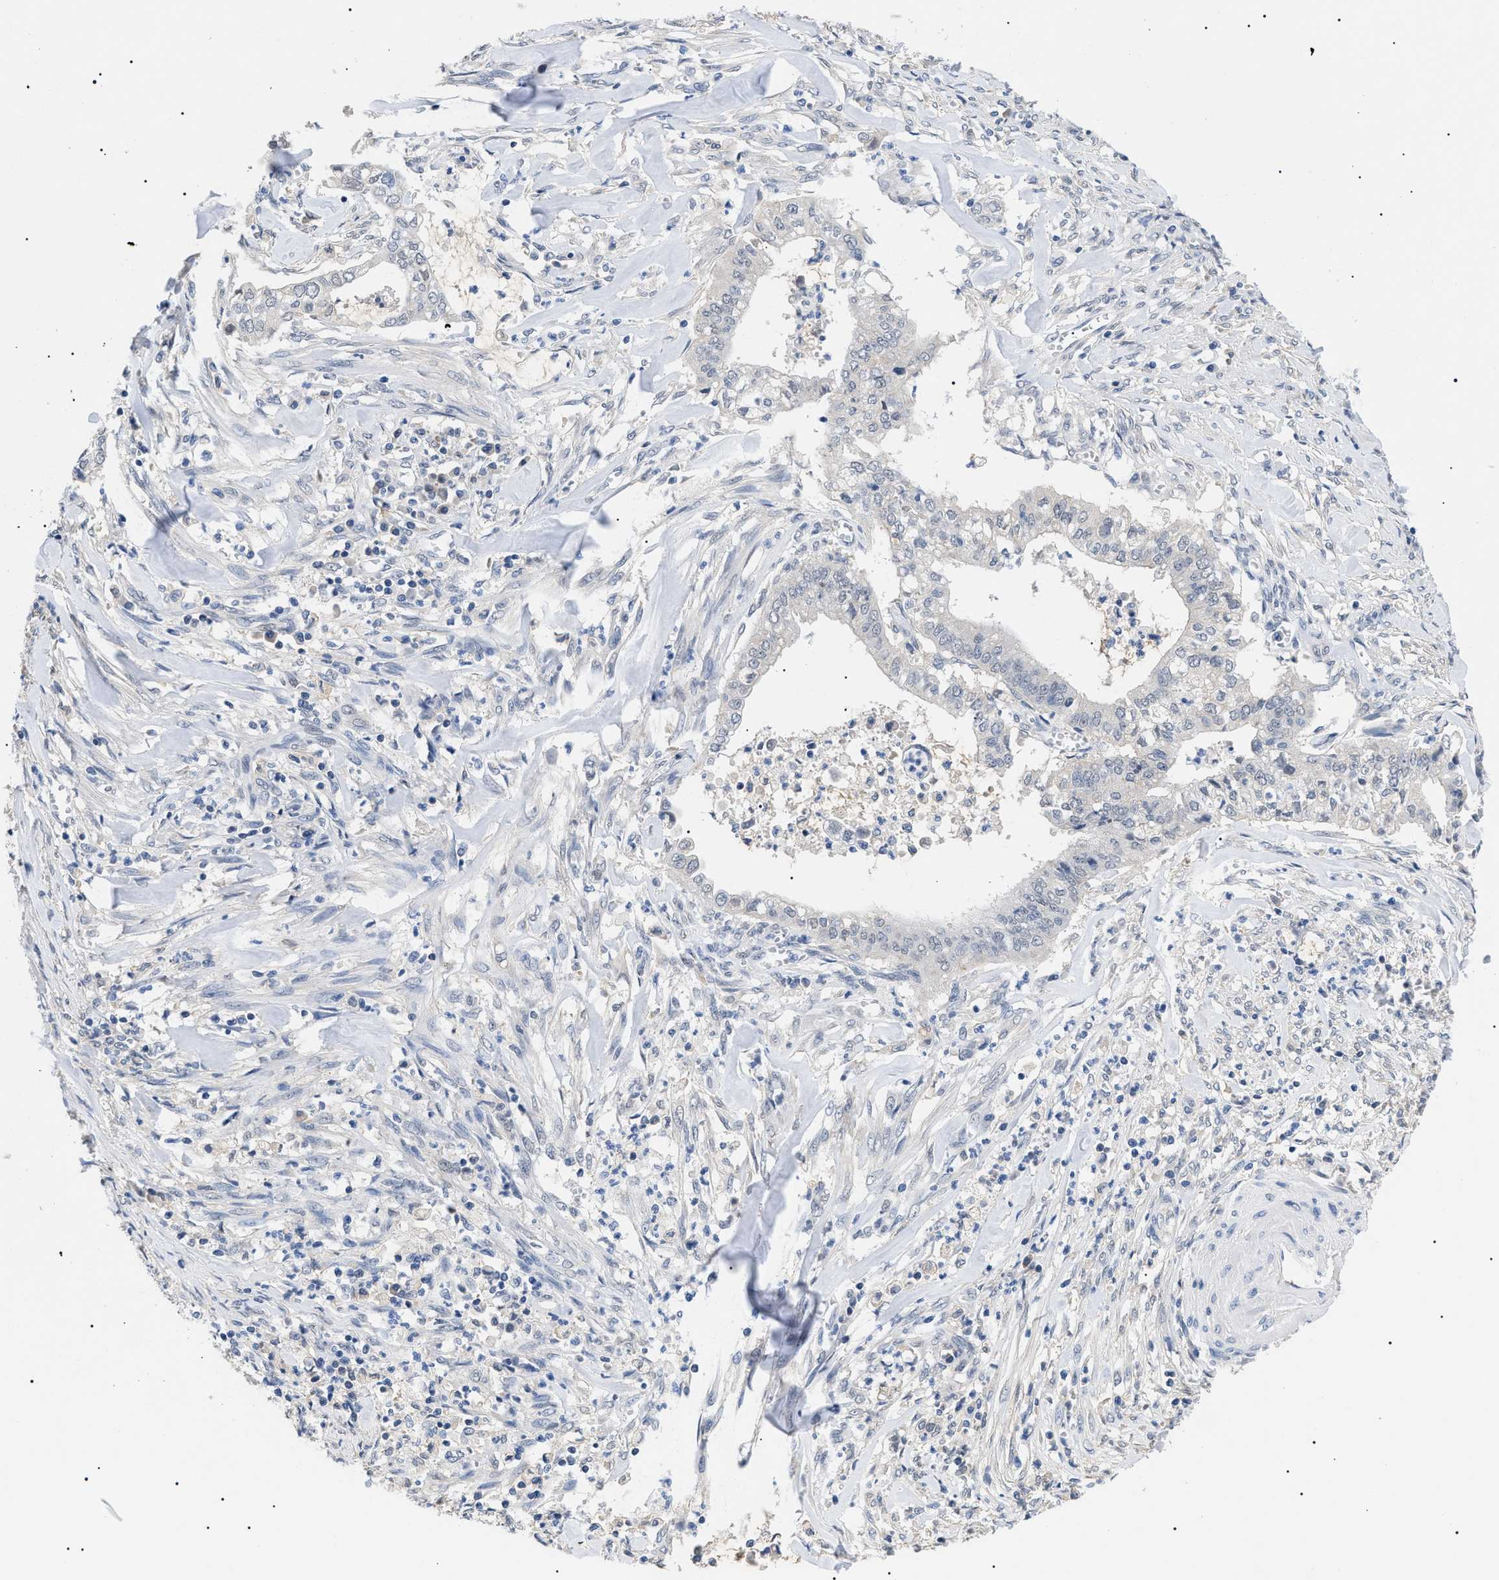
{"staining": {"intensity": "negative", "quantity": "none", "location": "none"}, "tissue": "cervical cancer", "cell_type": "Tumor cells", "image_type": "cancer", "snomed": [{"axis": "morphology", "description": "Adenocarcinoma, NOS"}, {"axis": "topography", "description": "Cervix"}], "caption": "Tumor cells are negative for brown protein staining in adenocarcinoma (cervical).", "gene": "PRRT2", "patient": {"sex": "female", "age": 44}}